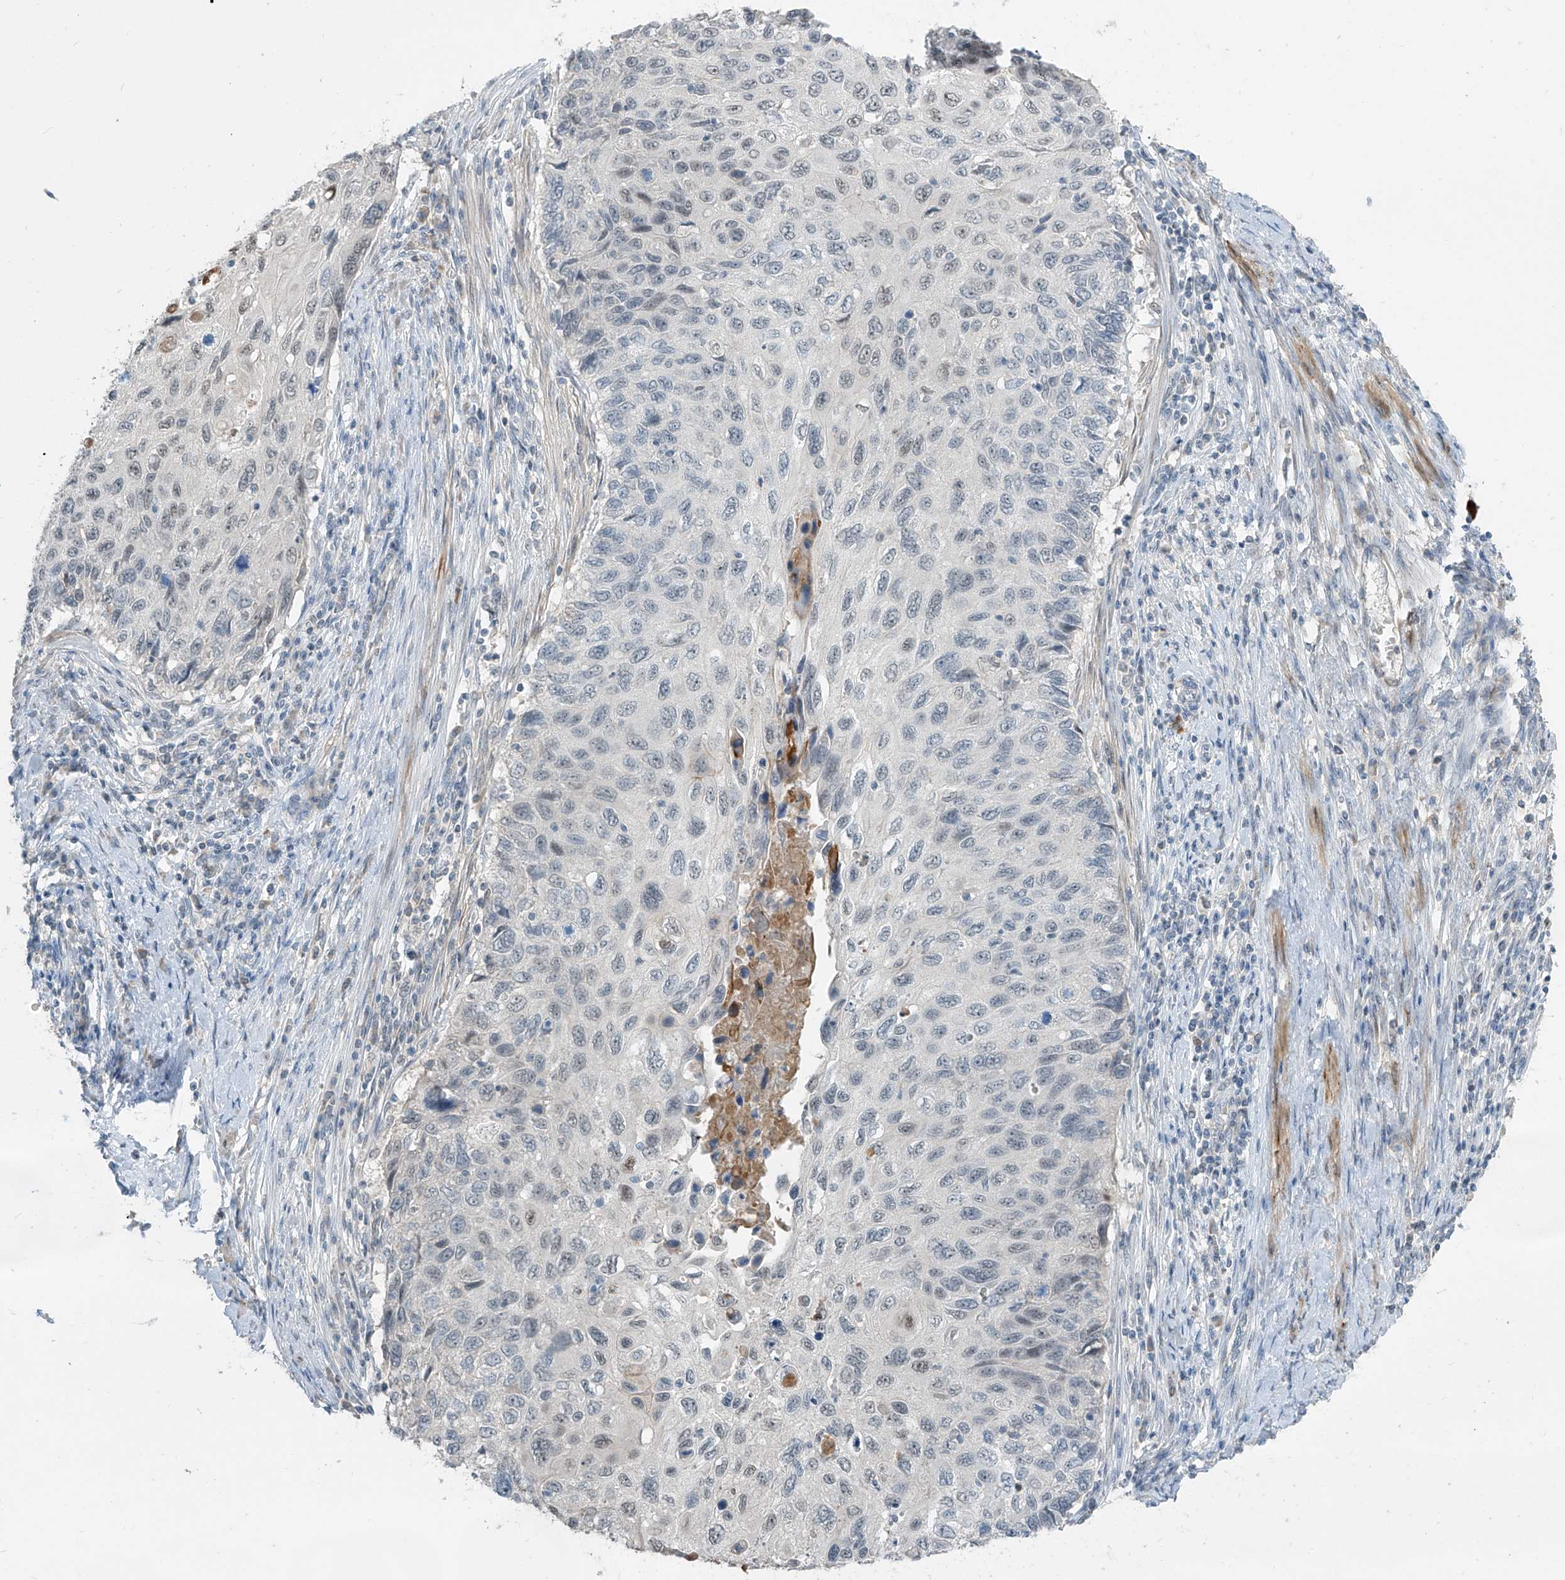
{"staining": {"intensity": "negative", "quantity": "none", "location": "none"}, "tissue": "cervical cancer", "cell_type": "Tumor cells", "image_type": "cancer", "snomed": [{"axis": "morphology", "description": "Squamous cell carcinoma, NOS"}, {"axis": "topography", "description": "Cervix"}], "caption": "Tumor cells are negative for brown protein staining in squamous cell carcinoma (cervical). (DAB (3,3'-diaminobenzidine) immunohistochemistry with hematoxylin counter stain).", "gene": "METAP1D", "patient": {"sex": "female", "age": 70}}